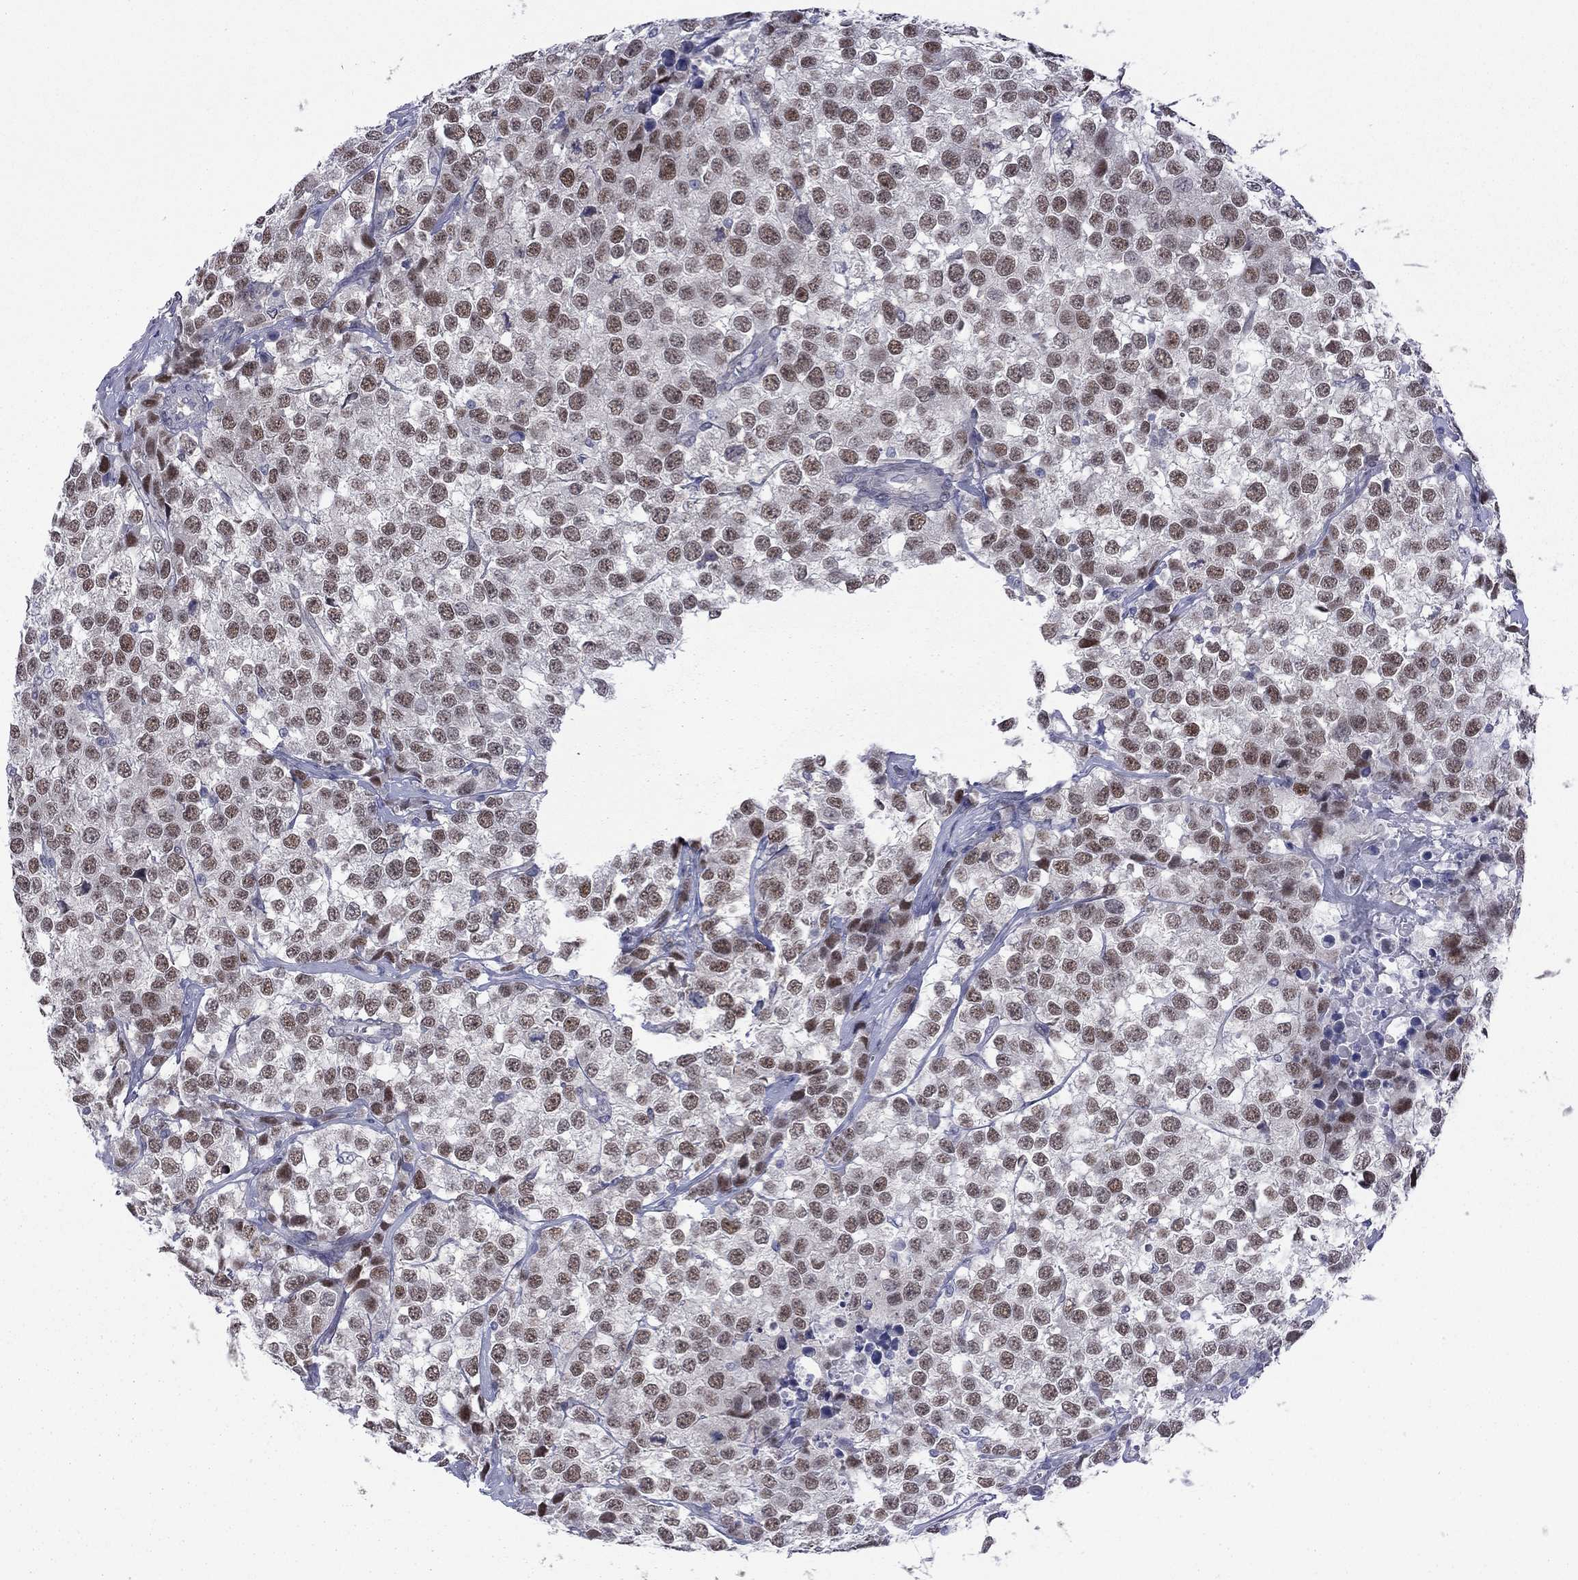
{"staining": {"intensity": "moderate", "quantity": ">75%", "location": "nuclear"}, "tissue": "testis cancer", "cell_type": "Tumor cells", "image_type": "cancer", "snomed": [{"axis": "morphology", "description": "Seminoma, NOS"}, {"axis": "topography", "description": "Testis"}], "caption": "Immunohistochemical staining of human testis cancer shows medium levels of moderate nuclear protein expression in approximately >75% of tumor cells.", "gene": "POU5F2", "patient": {"sex": "male", "age": 59}}